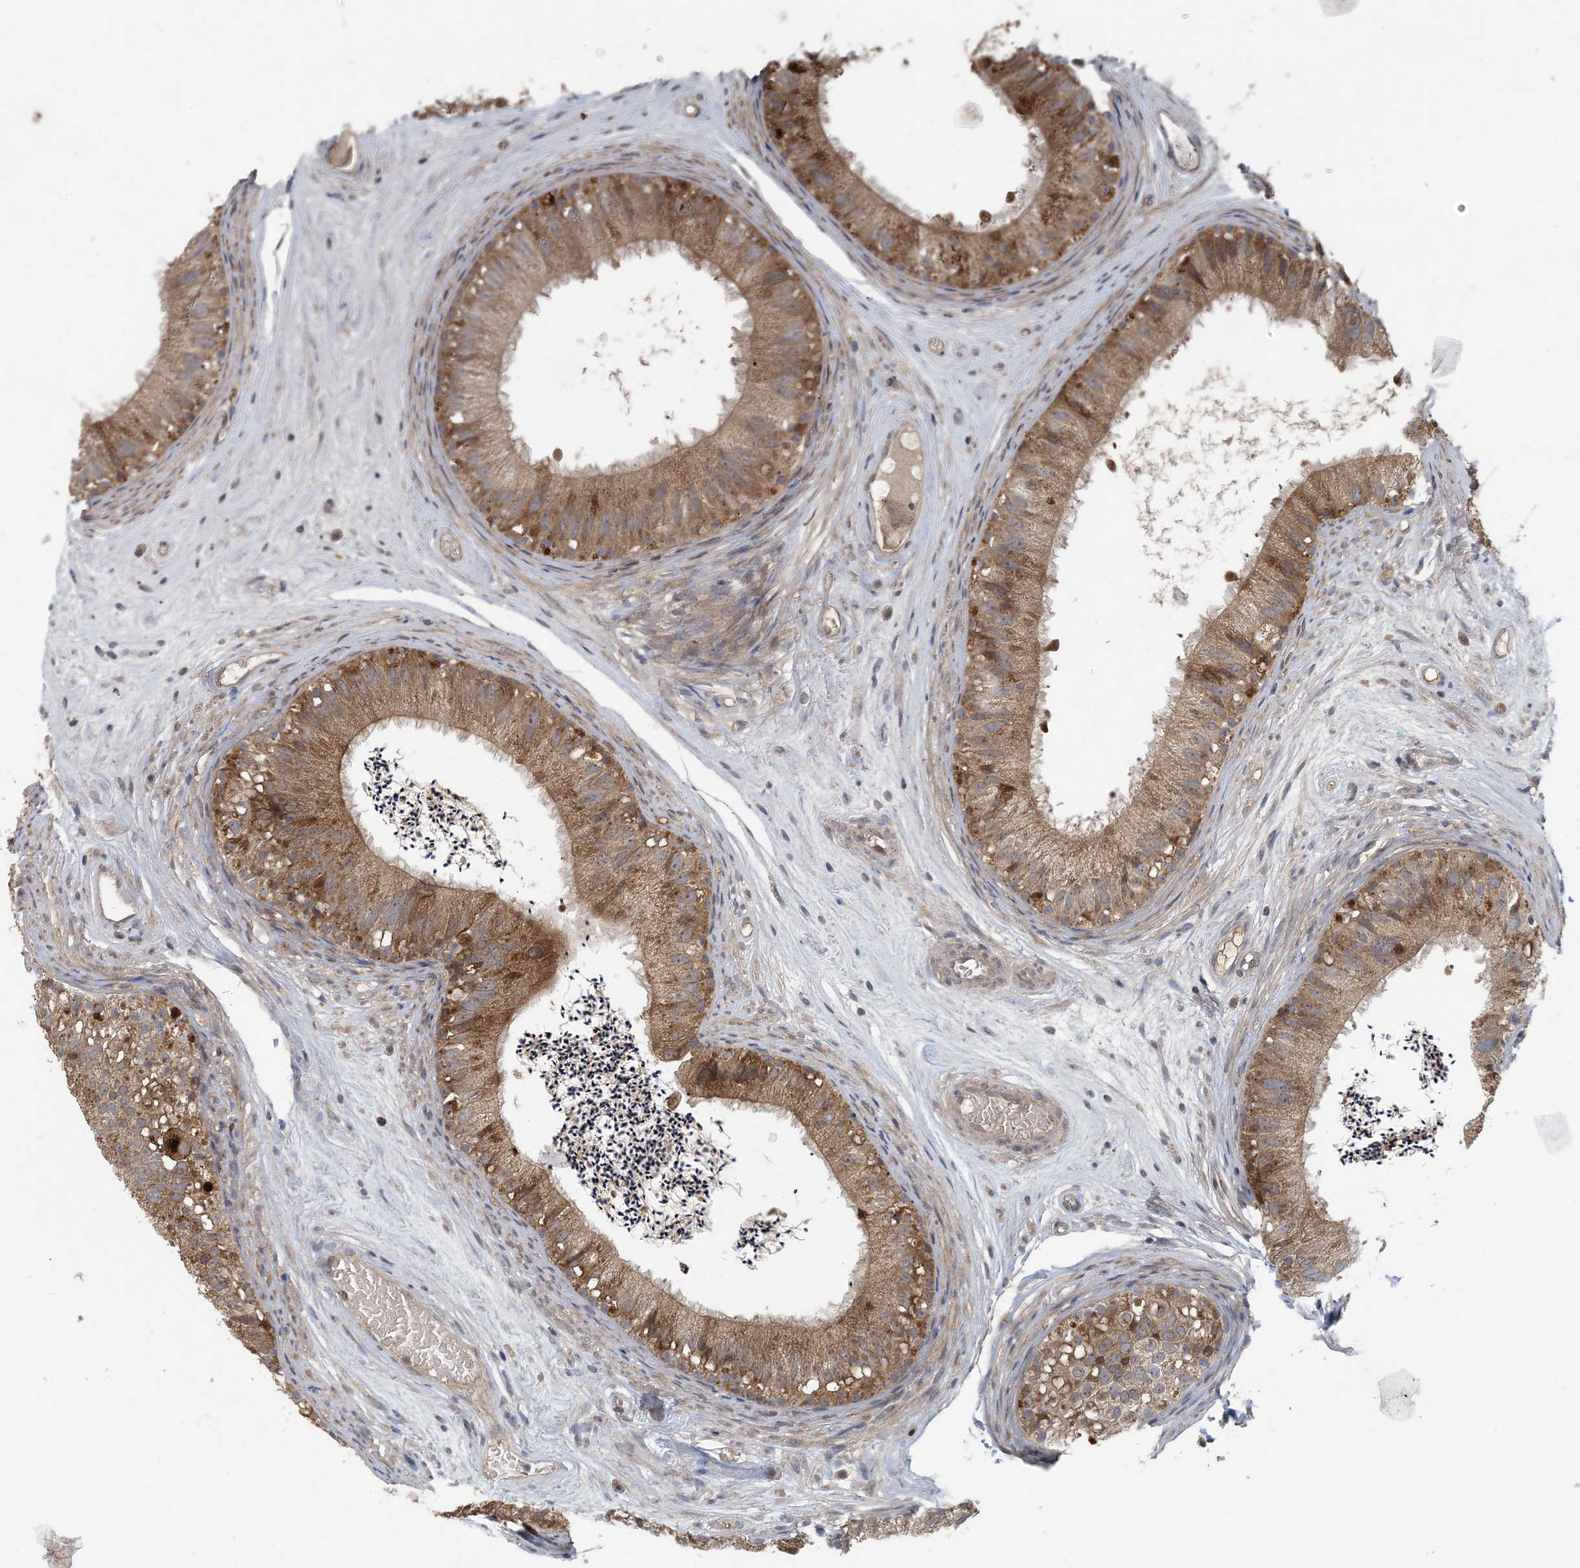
{"staining": {"intensity": "moderate", "quantity": "25%-75%", "location": "cytoplasmic/membranous"}, "tissue": "epididymis", "cell_type": "Glandular cells", "image_type": "normal", "snomed": [{"axis": "morphology", "description": "Normal tissue, NOS"}, {"axis": "topography", "description": "Epididymis"}], "caption": "Brown immunohistochemical staining in normal human epididymis reveals moderate cytoplasmic/membranous staining in approximately 25%-75% of glandular cells. The staining is performed using DAB (3,3'-diaminobenzidine) brown chromogen to label protein expression. The nuclei are counter-stained blue using hematoxylin.", "gene": "MYO9B", "patient": {"sex": "male", "age": 77}}